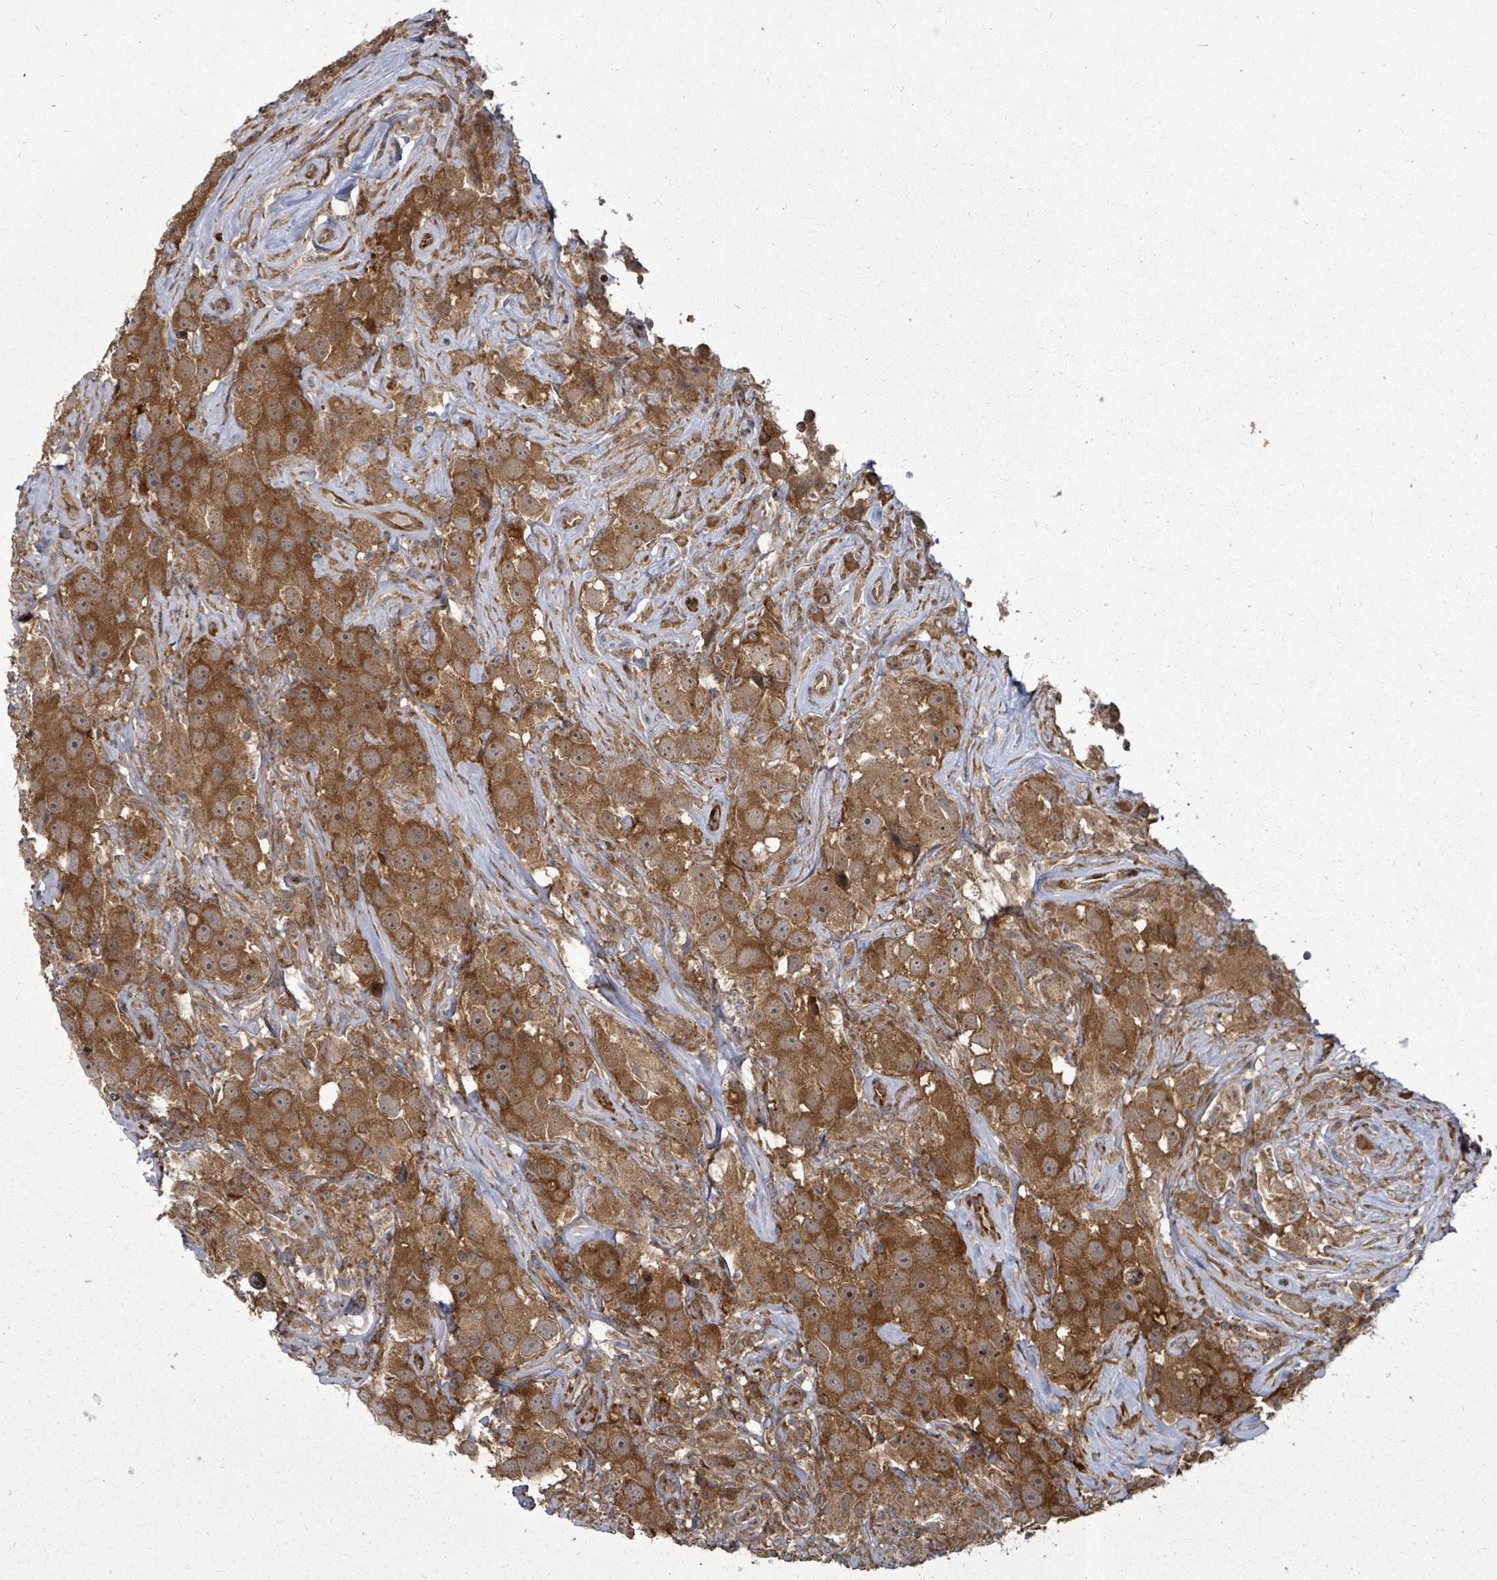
{"staining": {"intensity": "strong", "quantity": ">75%", "location": "cytoplasmic/membranous"}, "tissue": "testis cancer", "cell_type": "Tumor cells", "image_type": "cancer", "snomed": [{"axis": "morphology", "description": "Seminoma, NOS"}, {"axis": "topography", "description": "Testis"}], "caption": "Protein expression analysis of seminoma (testis) exhibits strong cytoplasmic/membranous positivity in about >75% of tumor cells.", "gene": "EIF3C", "patient": {"sex": "male", "age": 49}}